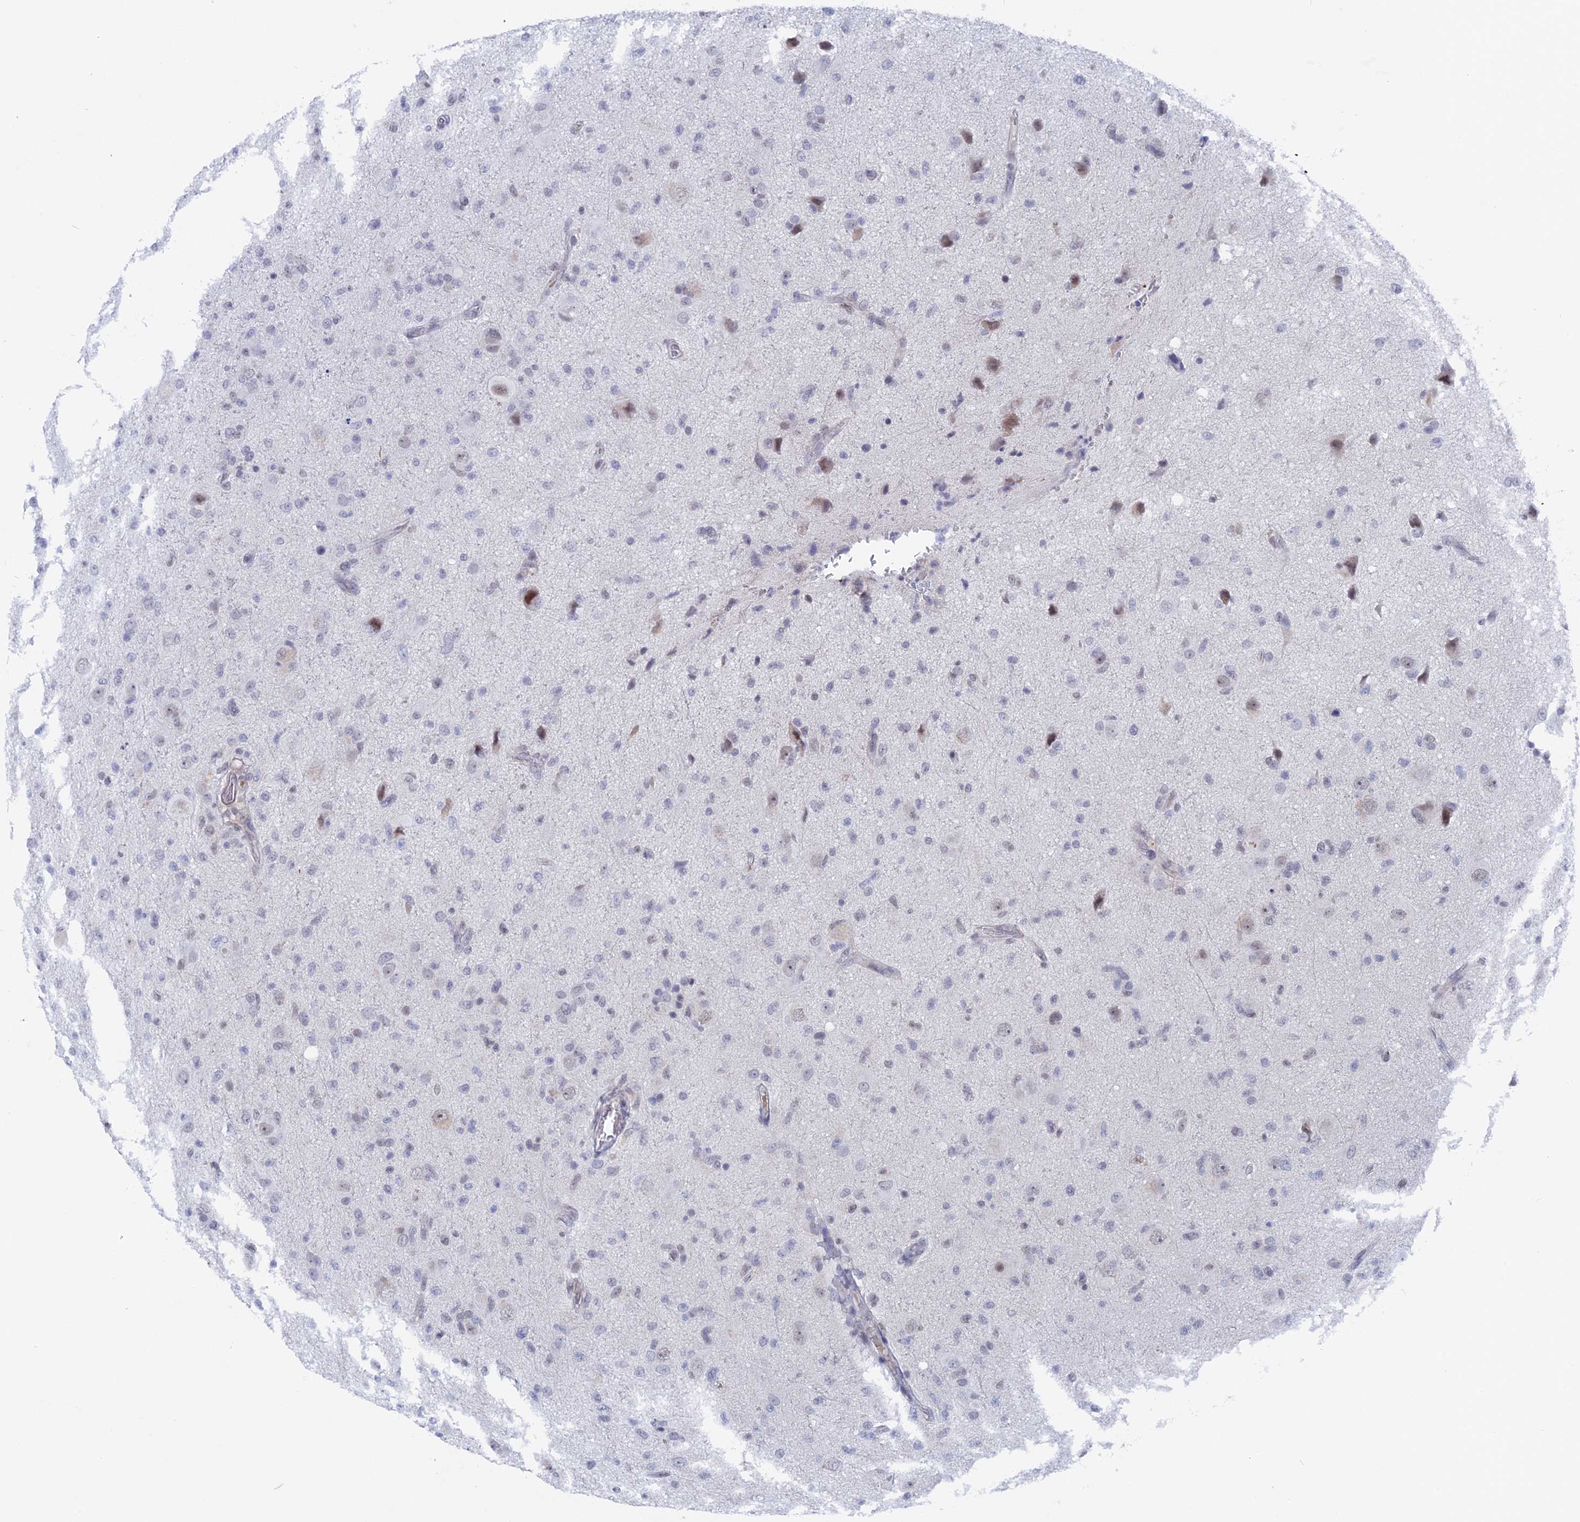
{"staining": {"intensity": "negative", "quantity": "none", "location": "none"}, "tissue": "glioma", "cell_type": "Tumor cells", "image_type": "cancer", "snomed": [{"axis": "morphology", "description": "Glioma, malignant, High grade"}, {"axis": "topography", "description": "Brain"}], "caption": "Immunohistochemistry (IHC) photomicrograph of neoplastic tissue: glioma stained with DAB (3,3'-diaminobenzidine) shows no significant protein positivity in tumor cells.", "gene": "BRD2", "patient": {"sex": "female", "age": 57}}